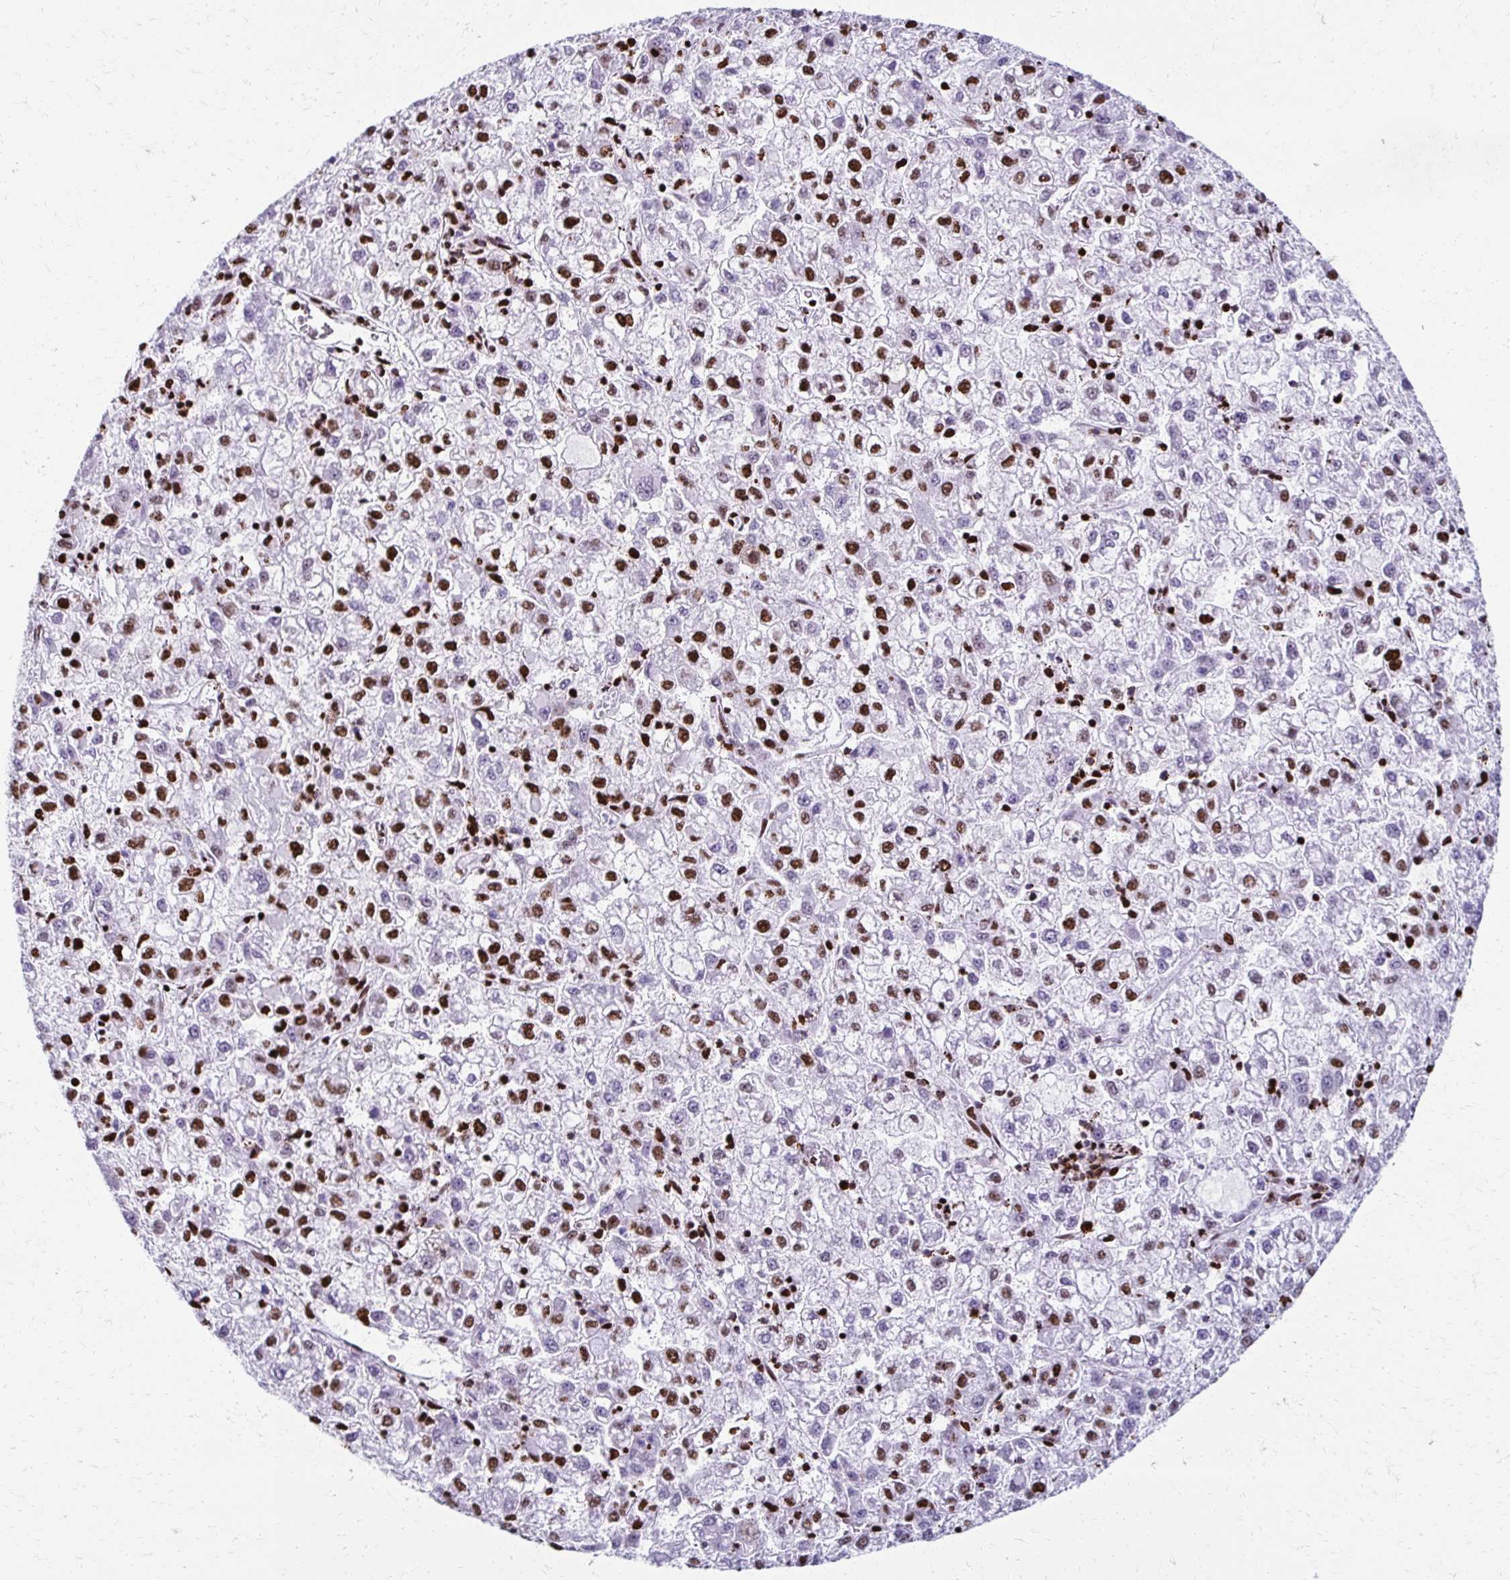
{"staining": {"intensity": "strong", "quantity": "25%-75%", "location": "nuclear"}, "tissue": "liver cancer", "cell_type": "Tumor cells", "image_type": "cancer", "snomed": [{"axis": "morphology", "description": "Carcinoma, Hepatocellular, NOS"}, {"axis": "topography", "description": "Liver"}], "caption": "Liver hepatocellular carcinoma stained for a protein displays strong nuclear positivity in tumor cells.", "gene": "NONO", "patient": {"sex": "male", "age": 40}}